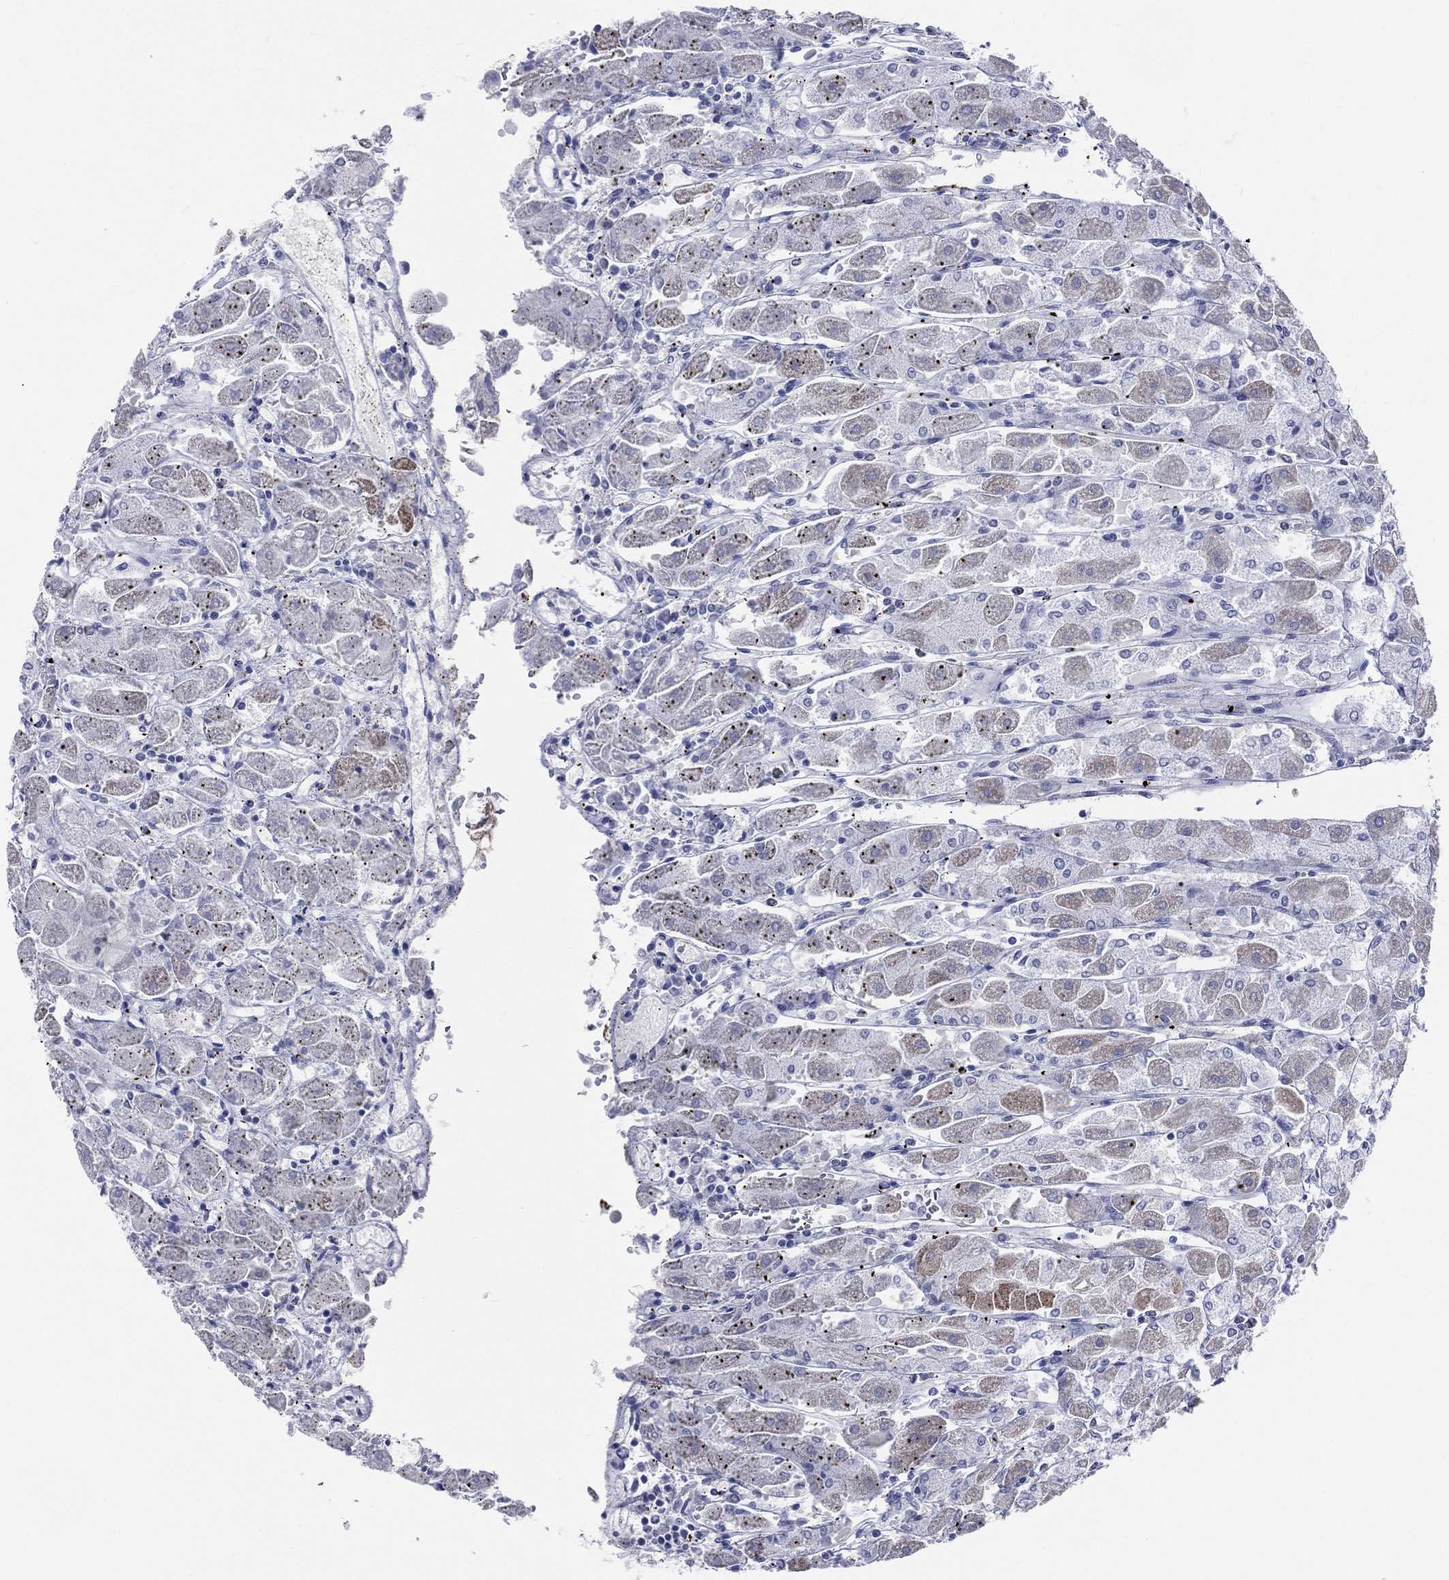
{"staining": {"intensity": "moderate", "quantity": "<25%", "location": "cytoplasmic/membranous"}, "tissue": "stomach", "cell_type": "Glandular cells", "image_type": "normal", "snomed": [{"axis": "morphology", "description": "Normal tissue, NOS"}, {"axis": "topography", "description": "Stomach"}], "caption": "The histopathology image displays a brown stain indicating the presence of a protein in the cytoplasmic/membranous of glandular cells in stomach. (Brightfield microscopy of DAB IHC at high magnification).", "gene": "AKAP3", "patient": {"sex": "male", "age": 70}}